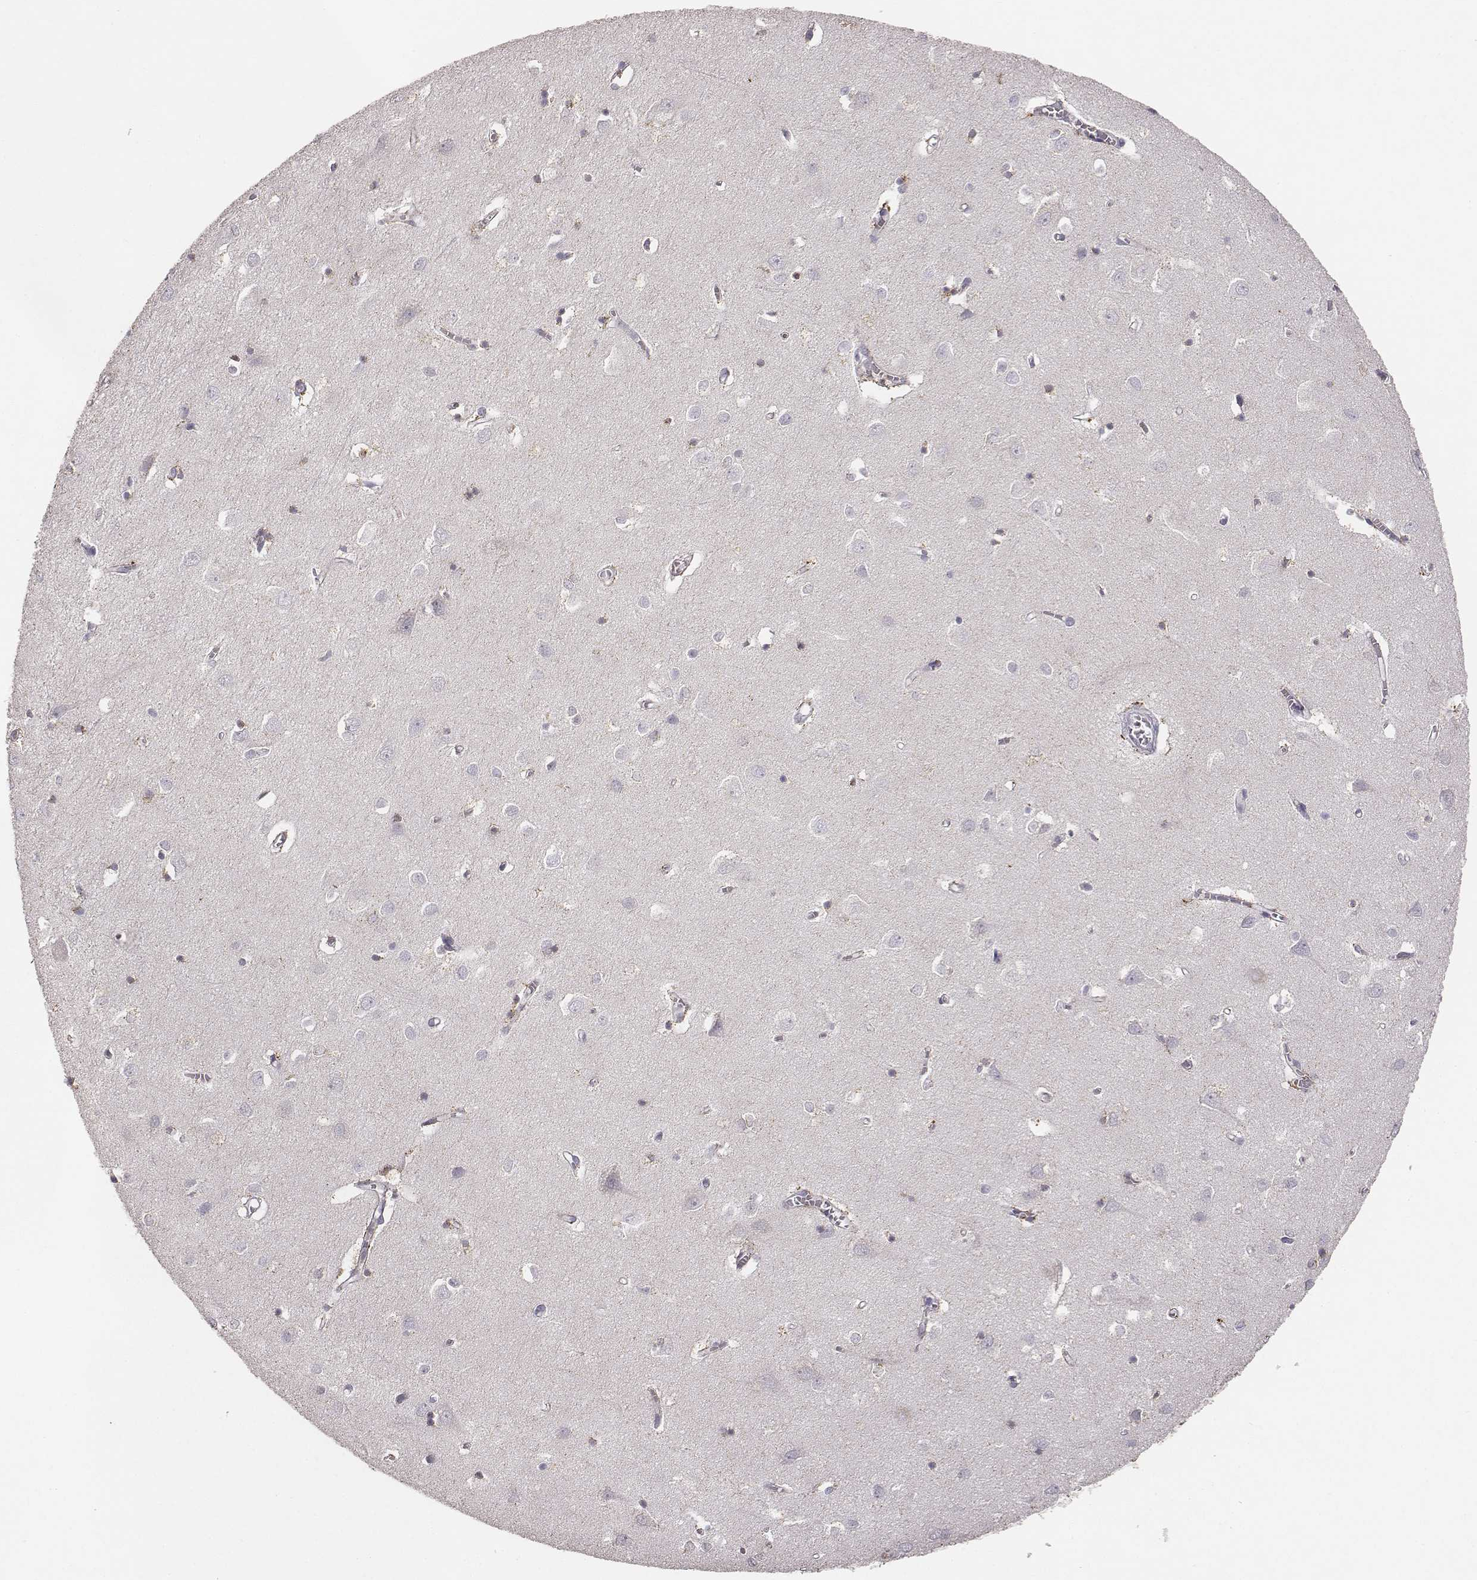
{"staining": {"intensity": "negative", "quantity": "none", "location": "none"}, "tissue": "cerebral cortex", "cell_type": "Endothelial cells", "image_type": "normal", "snomed": [{"axis": "morphology", "description": "Normal tissue, NOS"}, {"axis": "topography", "description": "Cerebral cortex"}], "caption": "This is an immunohistochemistry micrograph of normal human cerebral cortex. There is no positivity in endothelial cells.", "gene": "ABCD3", "patient": {"sex": "male", "age": 70}}